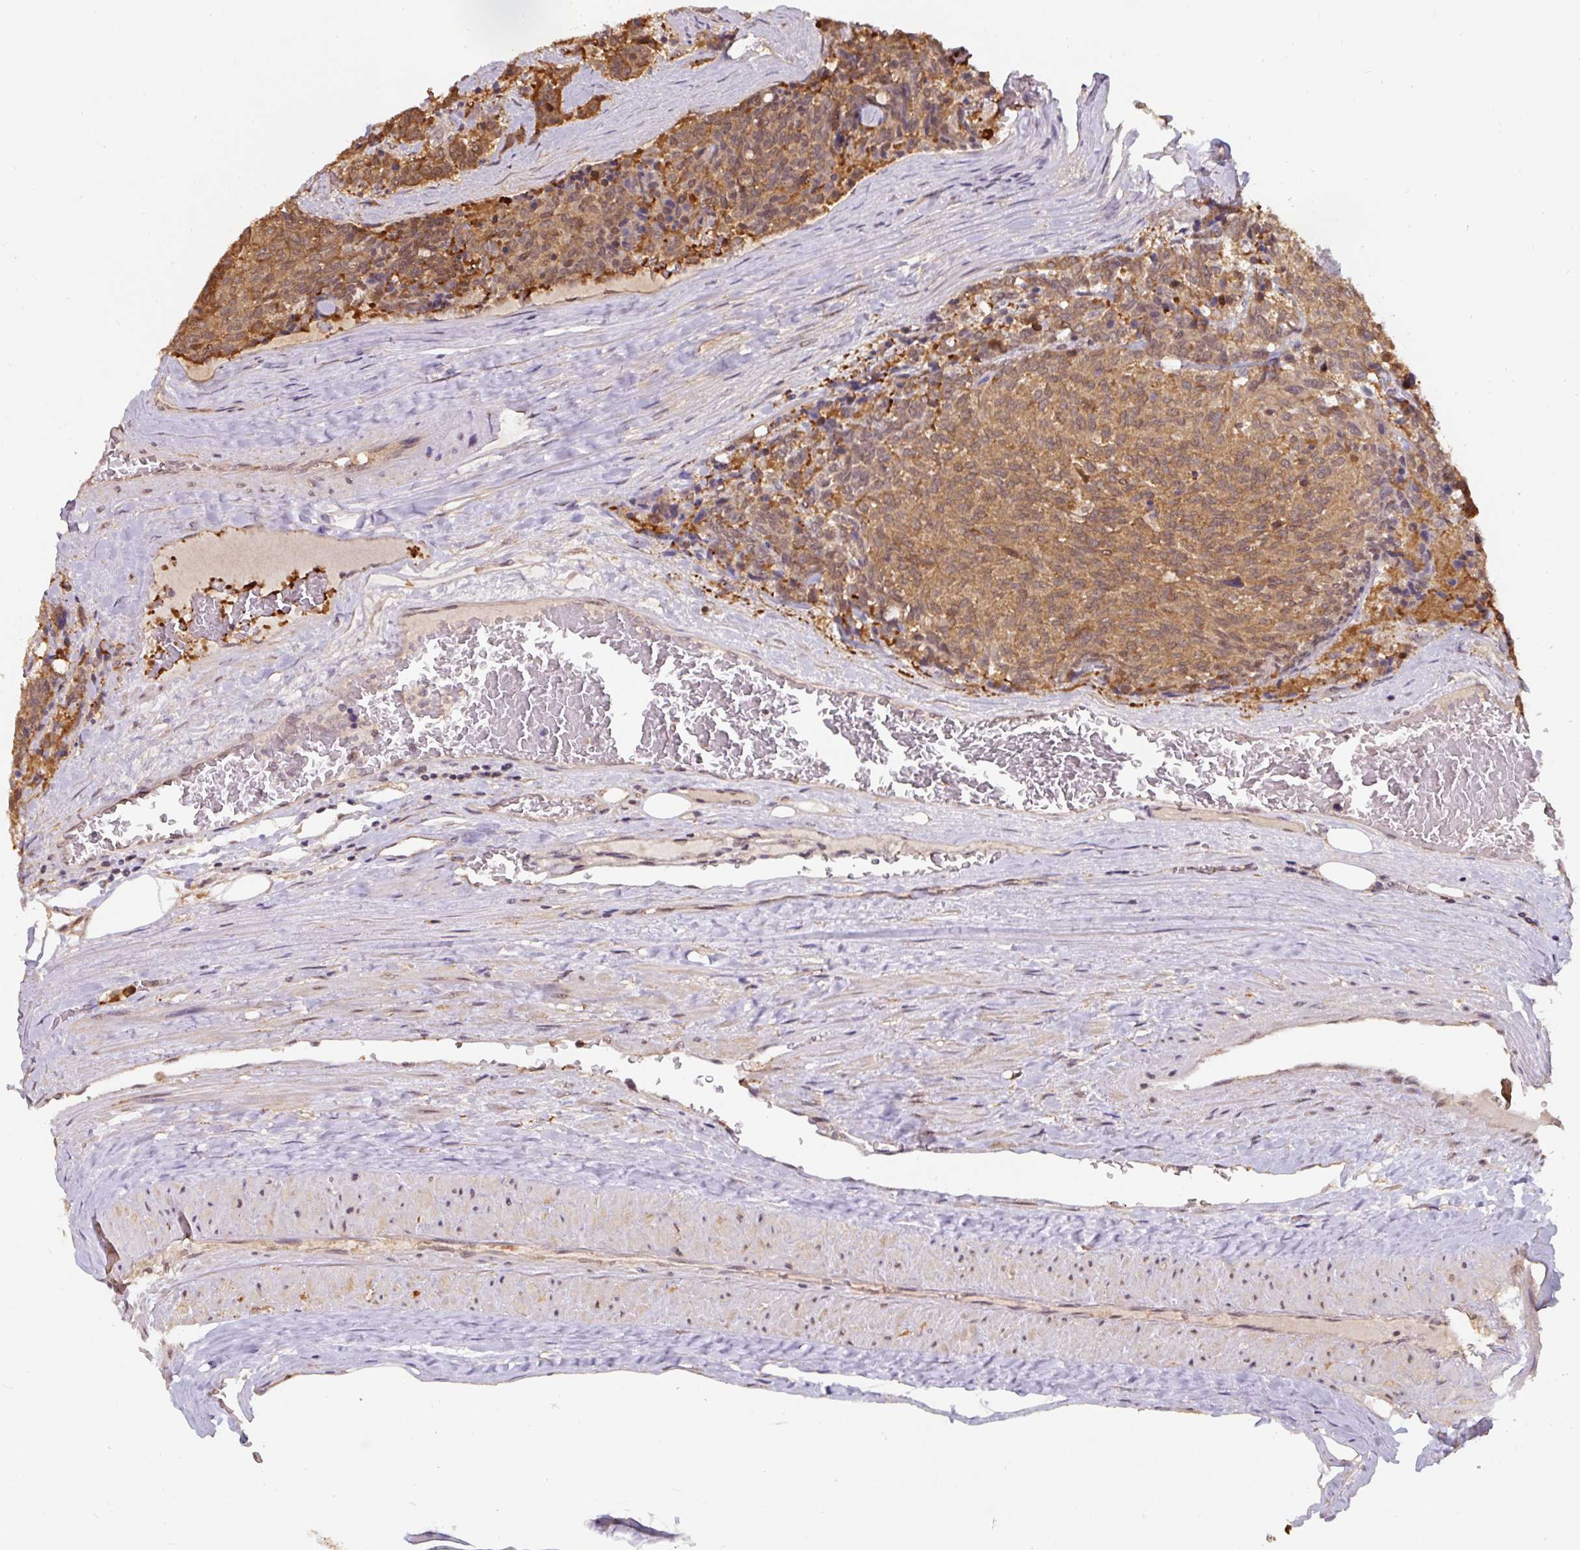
{"staining": {"intensity": "moderate", "quantity": ">75%", "location": "cytoplasmic/membranous"}, "tissue": "carcinoid", "cell_type": "Tumor cells", "image_type": "cancer", "snomed": [{"axis": "morphology", "description": "Carcinoid, malignant, NOS"}, {"axis": "topography", "description": "Pancreas"}], "caption": "Immunohistochemistry micrograph of carcinoid (malignant) stained for a protein (brown), which displays medium levels of moderate cytoplasmic/membranous expression in about >75% of tumor cells.", "gene": "ST13", "patient": {"sex": "female", "age": 54}}